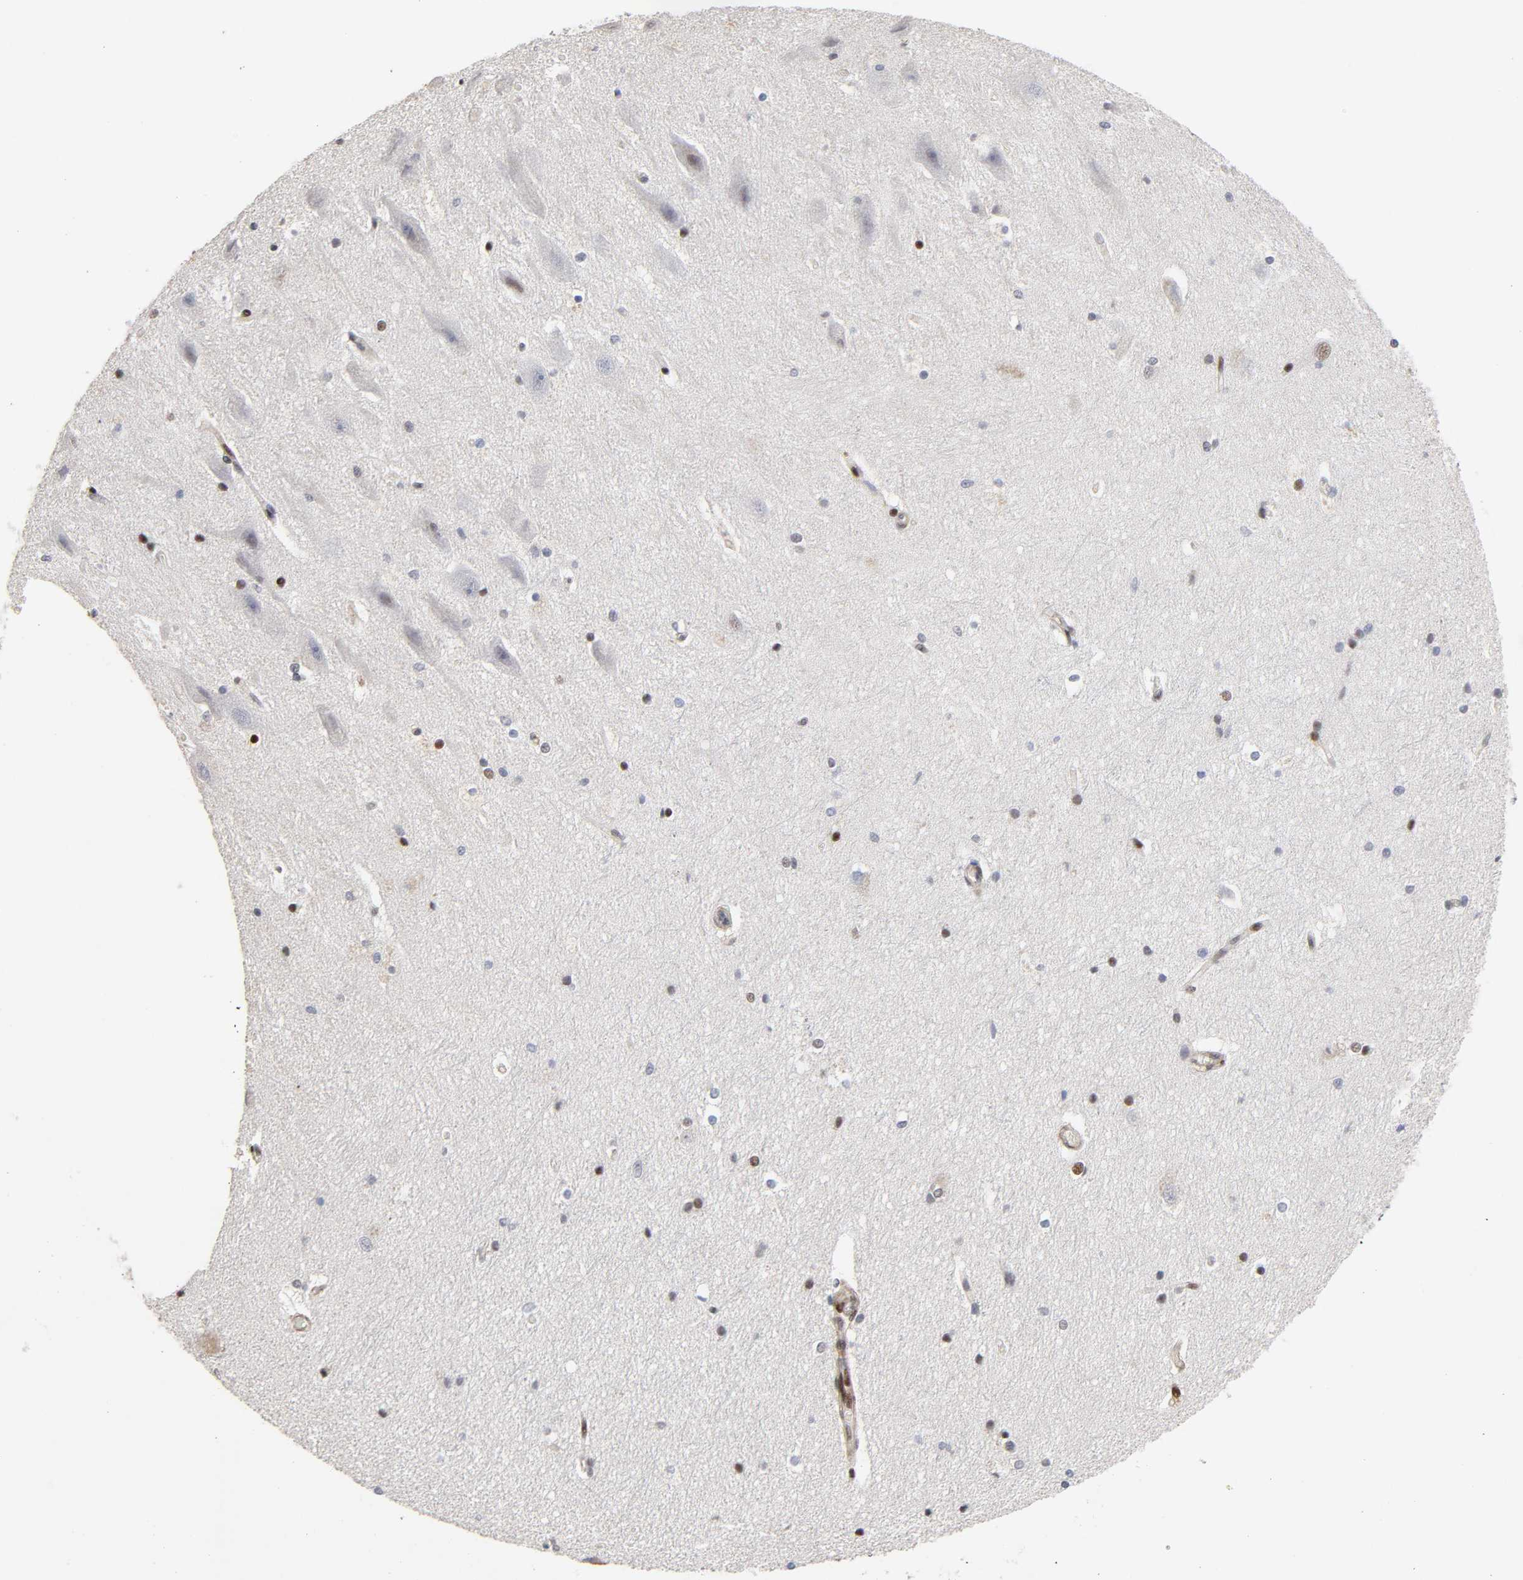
{"staining": {"intensity": "negative", "quantity": "none", "location": "none"}, "tissue": "hippocampus", "cell_type": "Glial cells", "image_type": "normal", "snomed": [{"axis": "morphology", "description": "Normal tissue, NOS"}, {"axis": "topography", "description": "Hippocampus"}], "caption": "Histopathology image shows no protein staining in glial cells of normal hippocampus.", "gene": "STK38", "patient": {"sex": "female", "age": 19}}